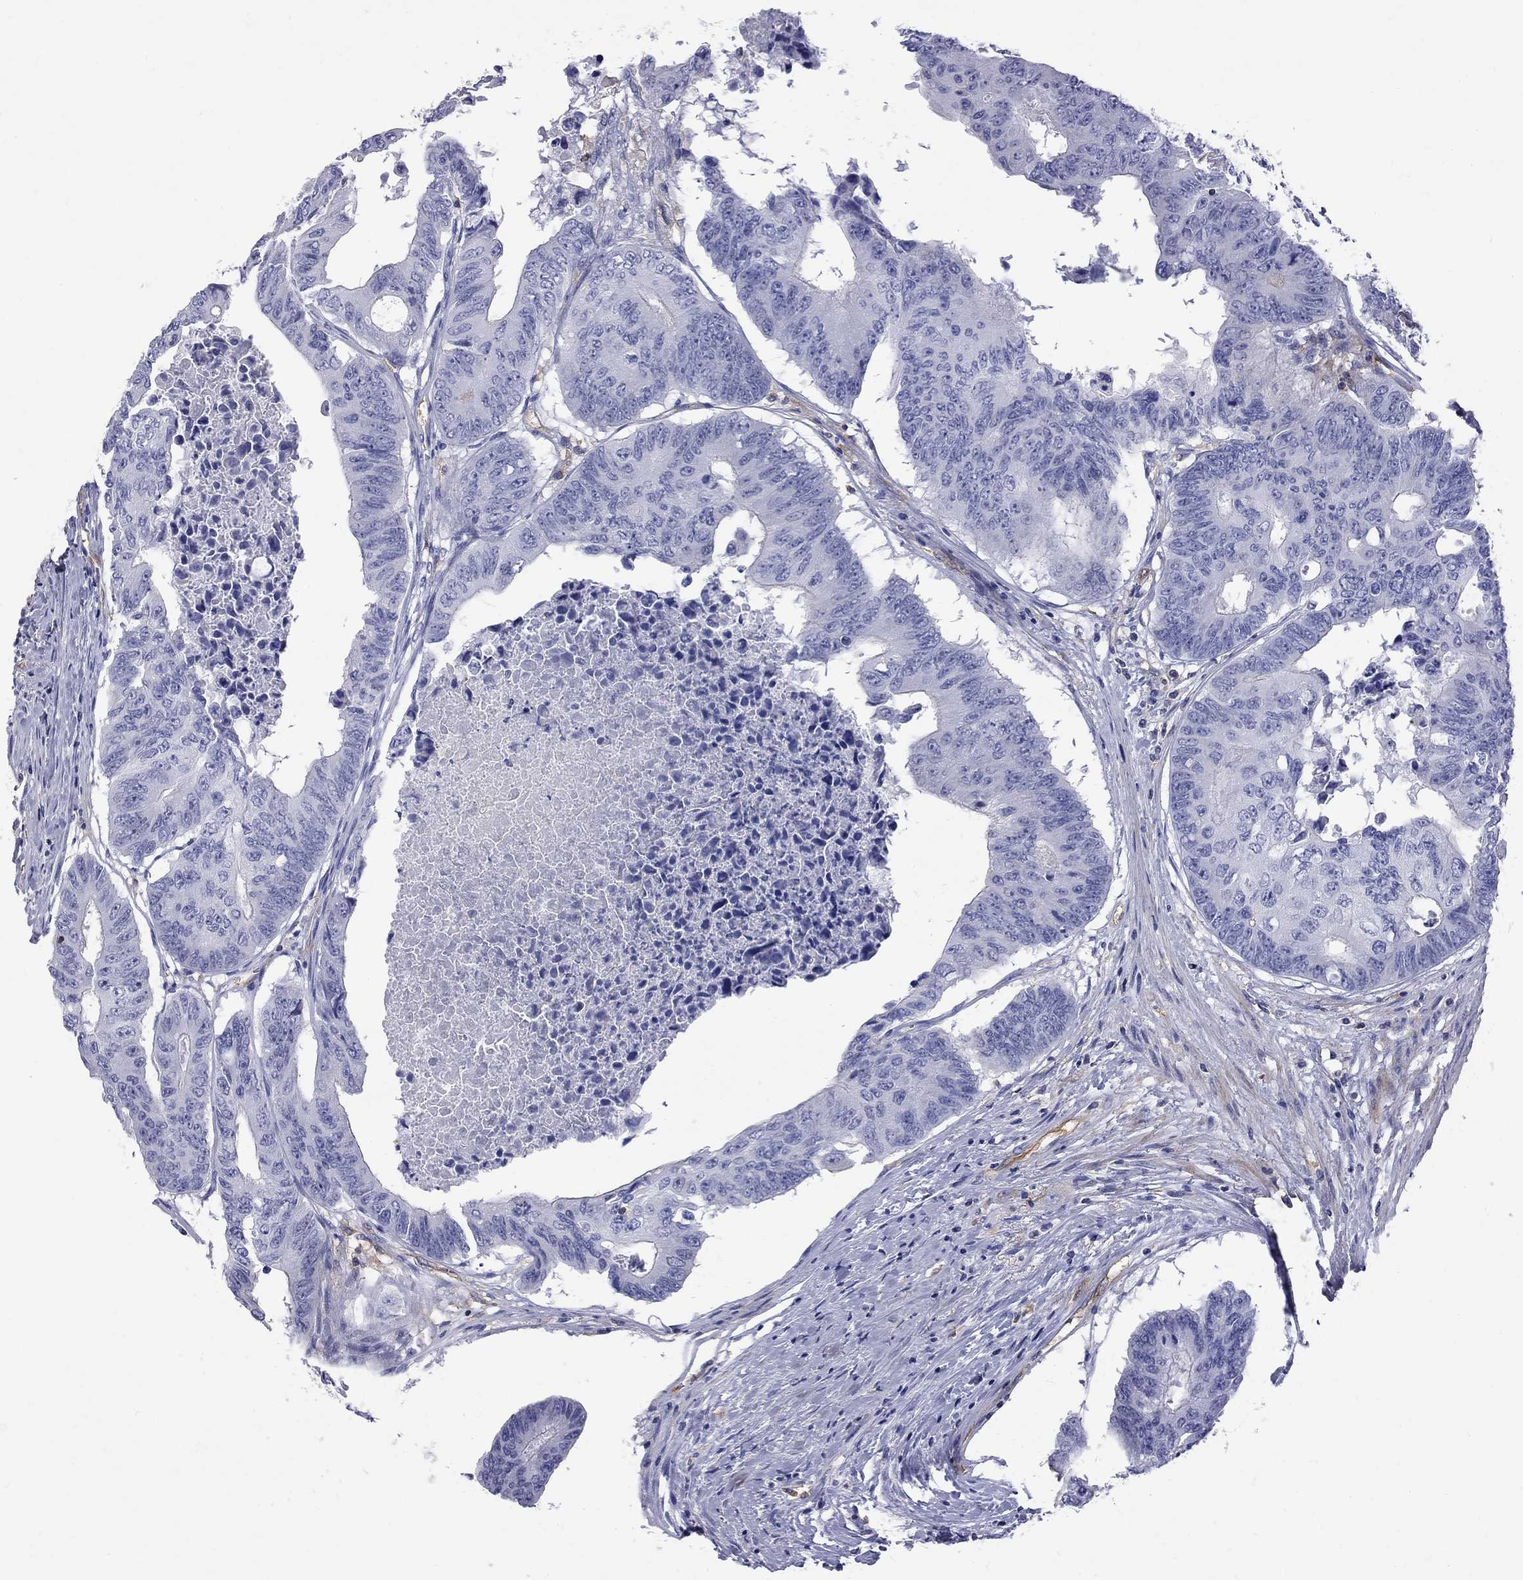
{"staining": {"intensity": "negative", "quantity": "none", "location": "none"}, "tissue": "colorectal cancer", "cell_type": "Tumor cells", "image_type": "cancer", "snomed": [{"axis": "morphology", "description": "Adenocarcinoma, NOS"}, {"axis": "topography", "description": "Rectum"}], "caption": "An immunohistochemistry photomicrograph of colorectal cancer (adenocarcinoma) is shown. There is no staining in tumor cells of colorectal cancer (adenocarcinoma).", "gene": "ABI3", "patient": {"sex": "male", "age": 59}}